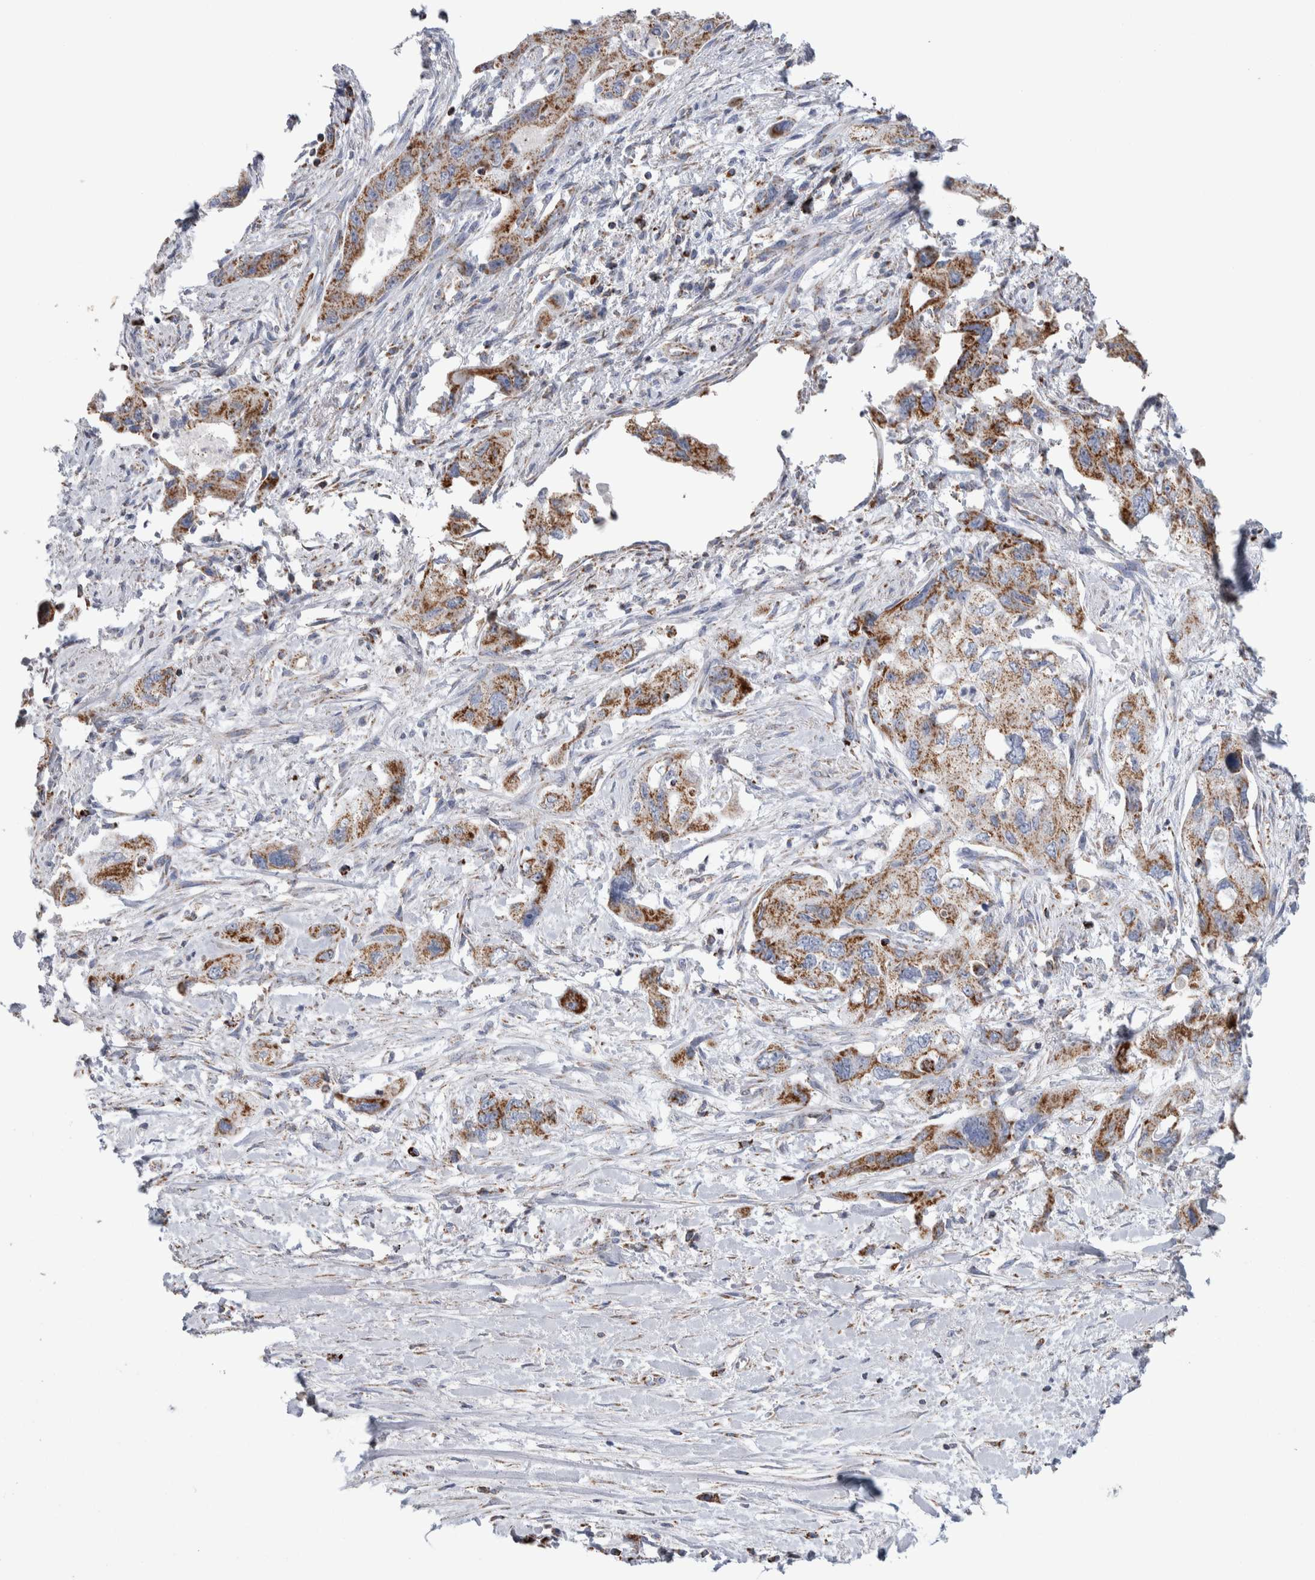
{"staining": {"intensity": "moderate", "quantity": ">75%", "location": "cytoplasmic/membranous"}, "tissue": "pancreatic cancer", "cell_type": "Tumor cells", "image_type": "cancer", "snomed": [{"axis": "morphology", "description": "Adenocarcinoma, NOS"}, {"axis": "topography", "description": "Pancreas"}], "caption": "Adenocarcinoma (pancreatic) stained for a protein displays moderate cytoplasmic/membranous positivity in tumor cells. Immunohistochemistry stains the protein in brown and the nuclei are stained blue.", "gene": "ETFA", "patient": {"sex": "female", "age": 73}}